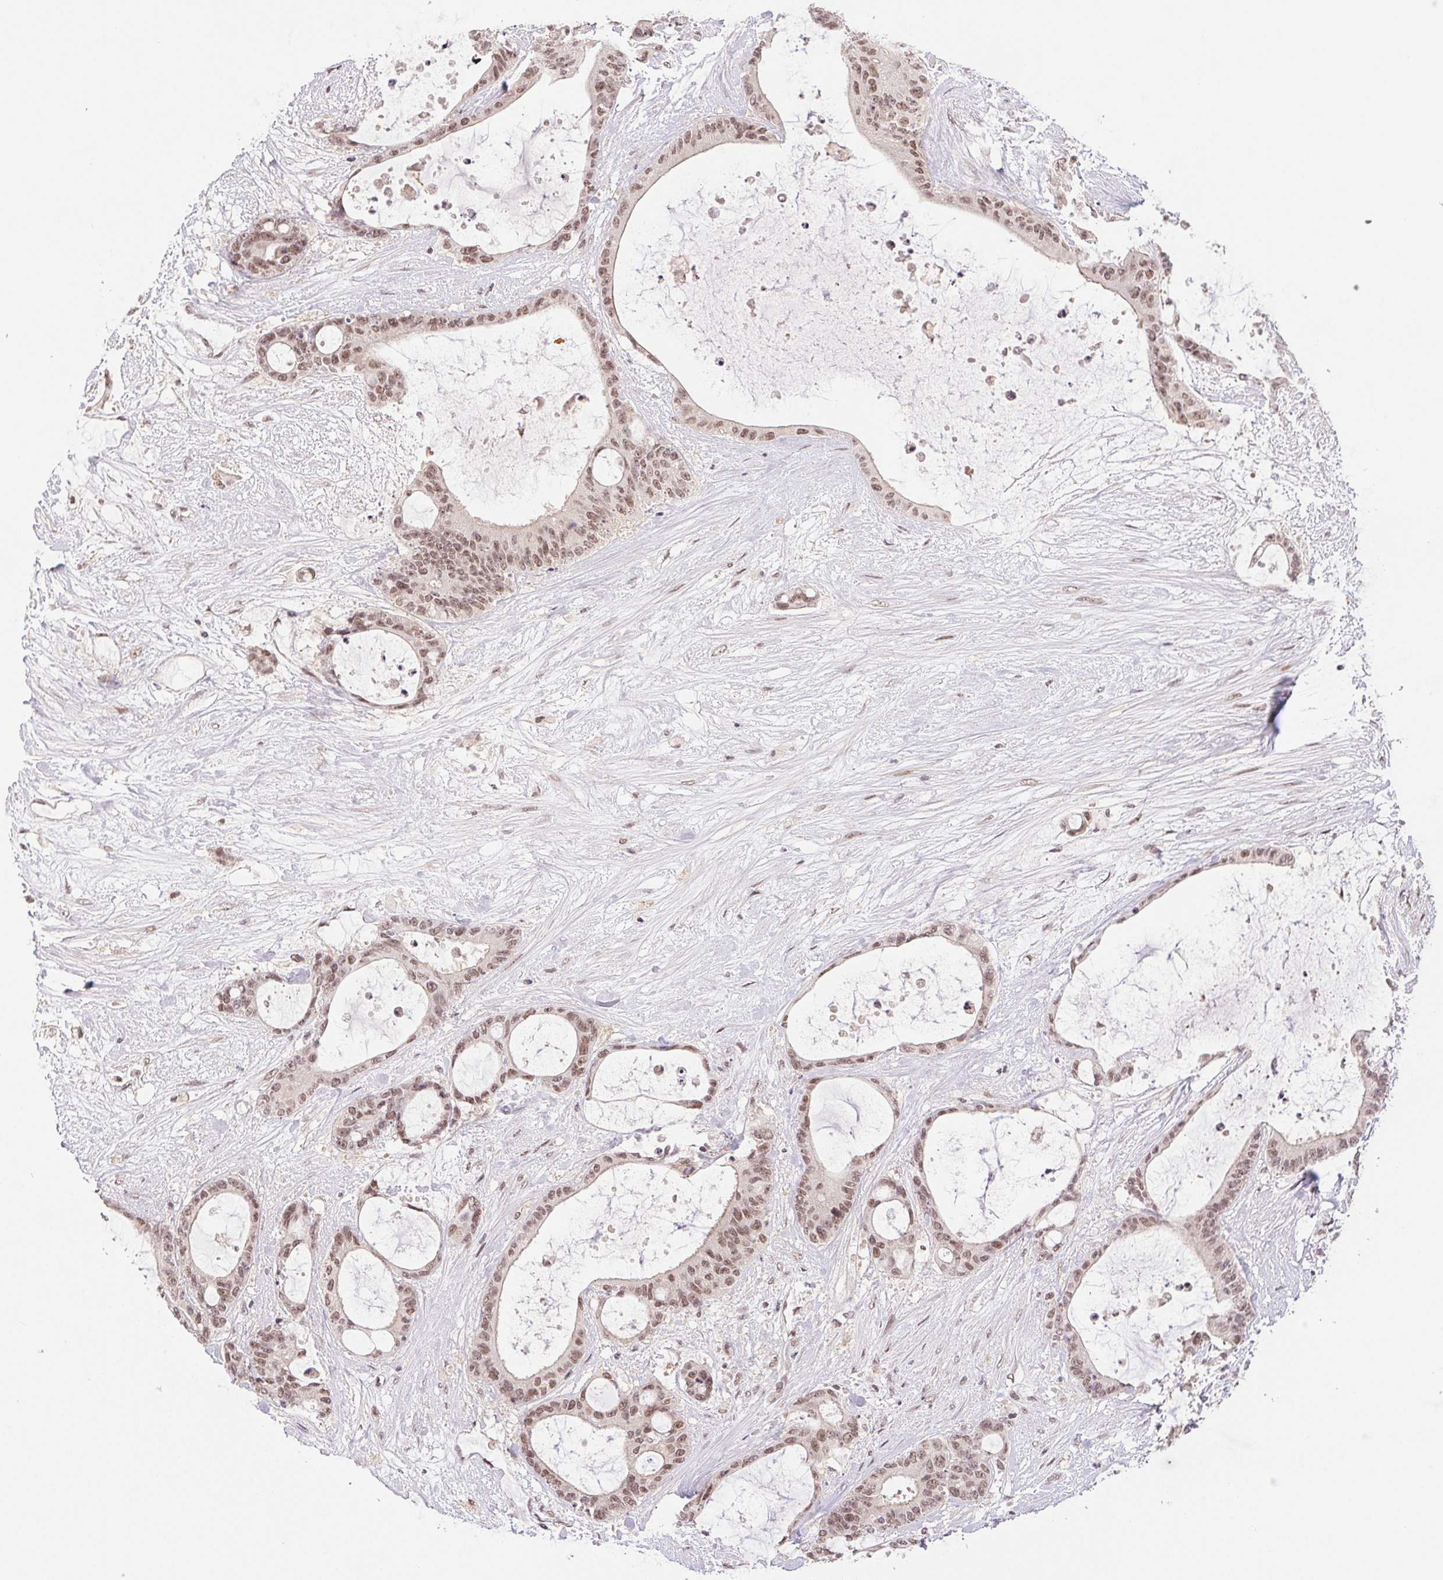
{"staining": {"intensity": "moderate", "quantity": ">75%", "location": "nuclear"}, "tissue": "liver cancer", "cell_type": "Tumor cells", "image_type": "cancer", "snomed": [{"axis": "morphology", "description": "Normal tissue, NOS"}, {"axis": "morphology", "description": "Cholangiocarcinoma"}, {"axis": "topography", "description": "Liver"}, {"axis": "topography", "description": "Peripheral nerve tissue"}], "caption": "An image showing moderate nuclear staining in approximately >75% of tumor cells in cholangiocarcinoma (liver), as visualized by brown immunohistochemical staining.", "gene": "PRPF18", "patient": {"sex": "female", "age": 73}}